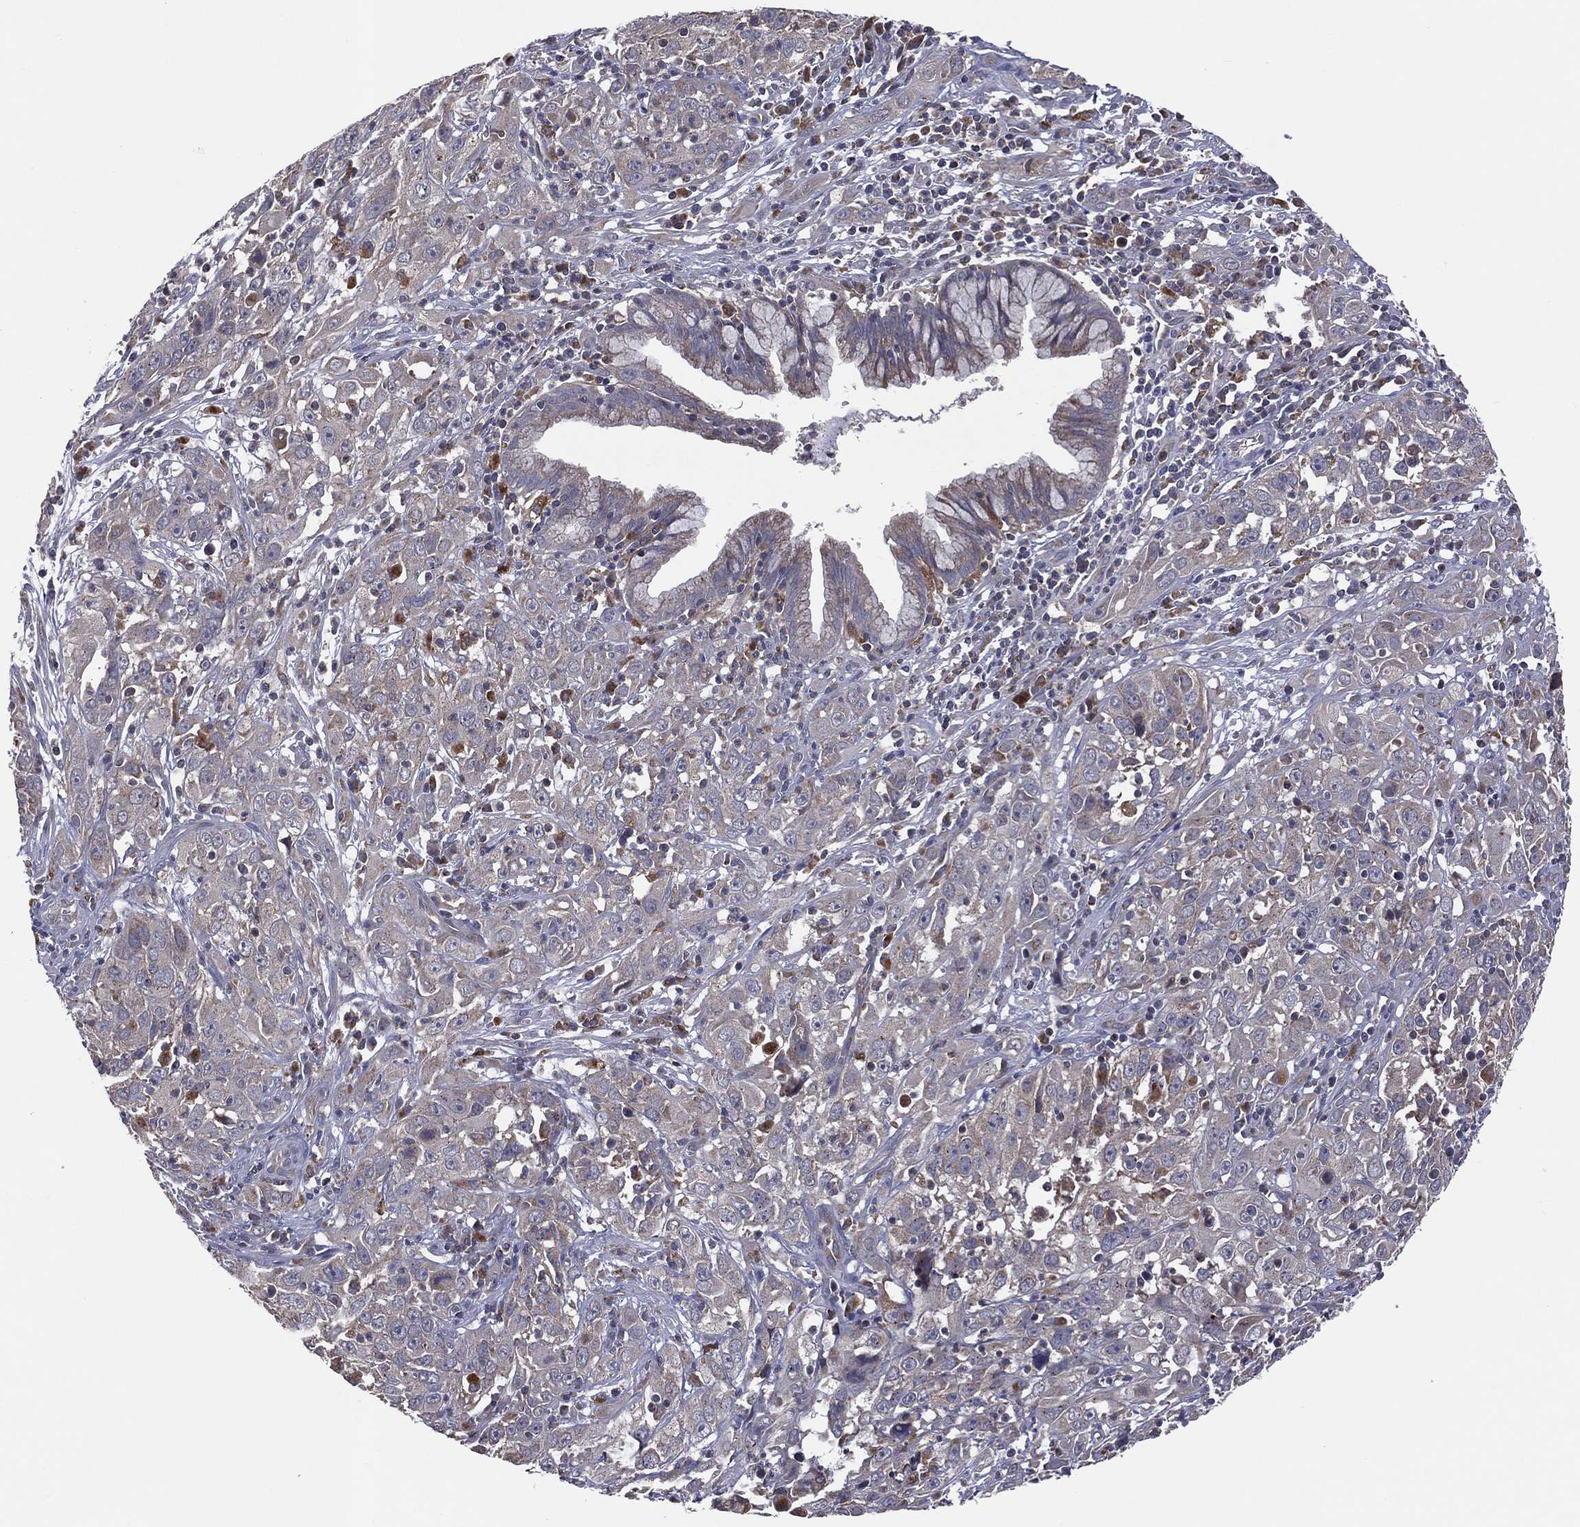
{"staining": {"intensity": "weak", "quantity": "<25%", "location": "cytoplasmic/membranous"}, "tissue": "cervical cancer", "cell_type": "Tumor cells", "image_type": "cancer", "snomed": [{"axis": "morphology", "description": "Squamous cell carcinoma, NOS"}, {"axis": "topography", "description": "Cervix"}], "caption": "DAB (3,3'-diaminobenzidine) immunohistochemical staining of human squamous cell carcinoma (cervical) exhibits no significant expression in tumor cells. (Brightfield microscopy of DAB (3,3'-diaminobenzidine) immunohistochemistry at high magnification).", "gene": "STARD3", "patient": {"sex": "female", "age": 32}}